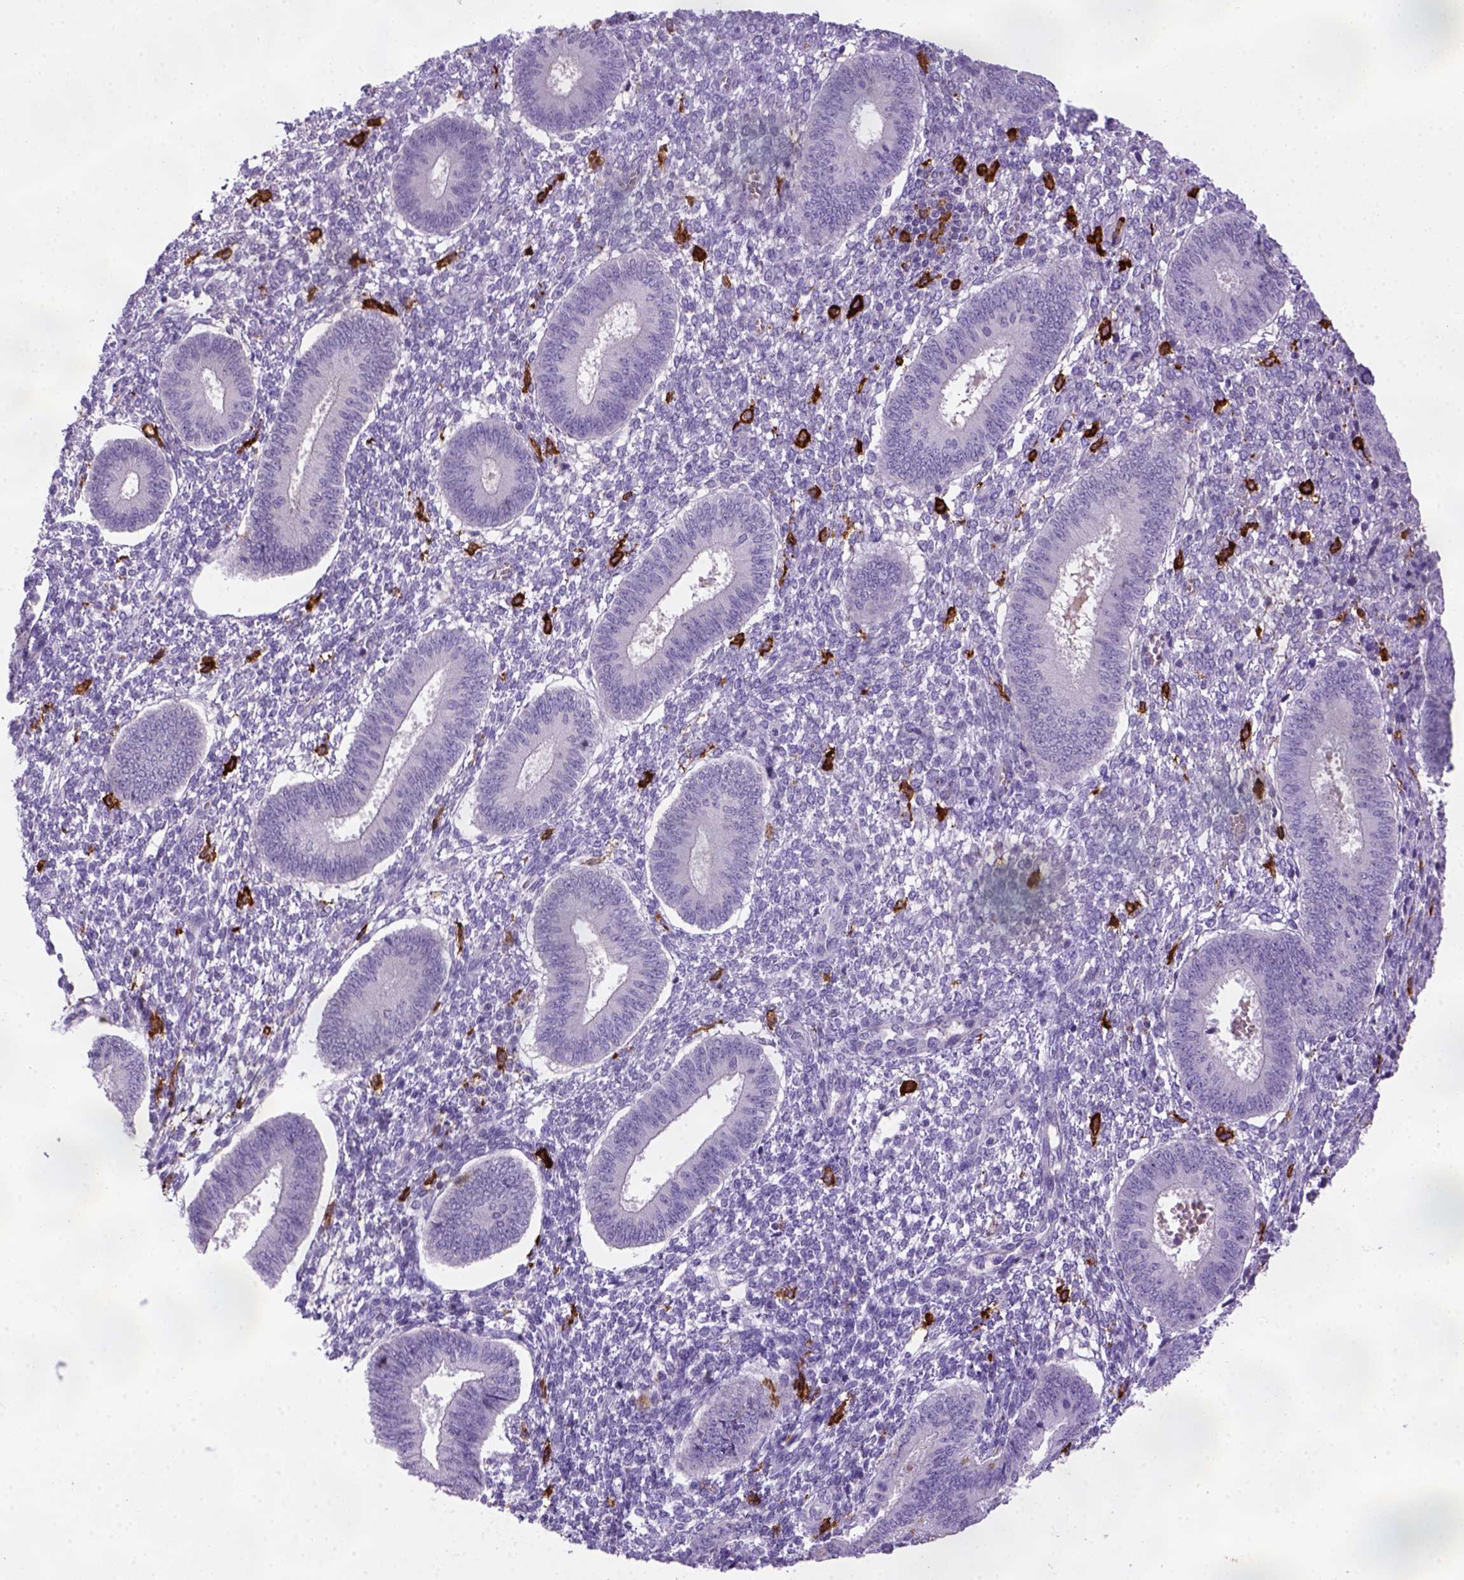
{"staining": {"intensity": "negative", "quantity": "none", "location": "none"}, "tissue": "endometrium", "cell_type": "Cells in endometrial stroma", "image_type": "normal", "snomed": [{"axis": "morphology", "description": "Normal tissue, NOS"}, {"axis": "topography", "description": "Endometrium"}], "caption": "Immunohistochemistry (IHC) of unremarkable endometrium displays no staining in cells in endometrial stroma. The staining was performed using DAB (3,3'-diaminobenzidine) to visualize the protein expression in brown, while the nuclei were stained in blue with hematoxylin (Magnification: 20x).", "gene": "CD14", "patient": {"sex": "female", "age": 42}}